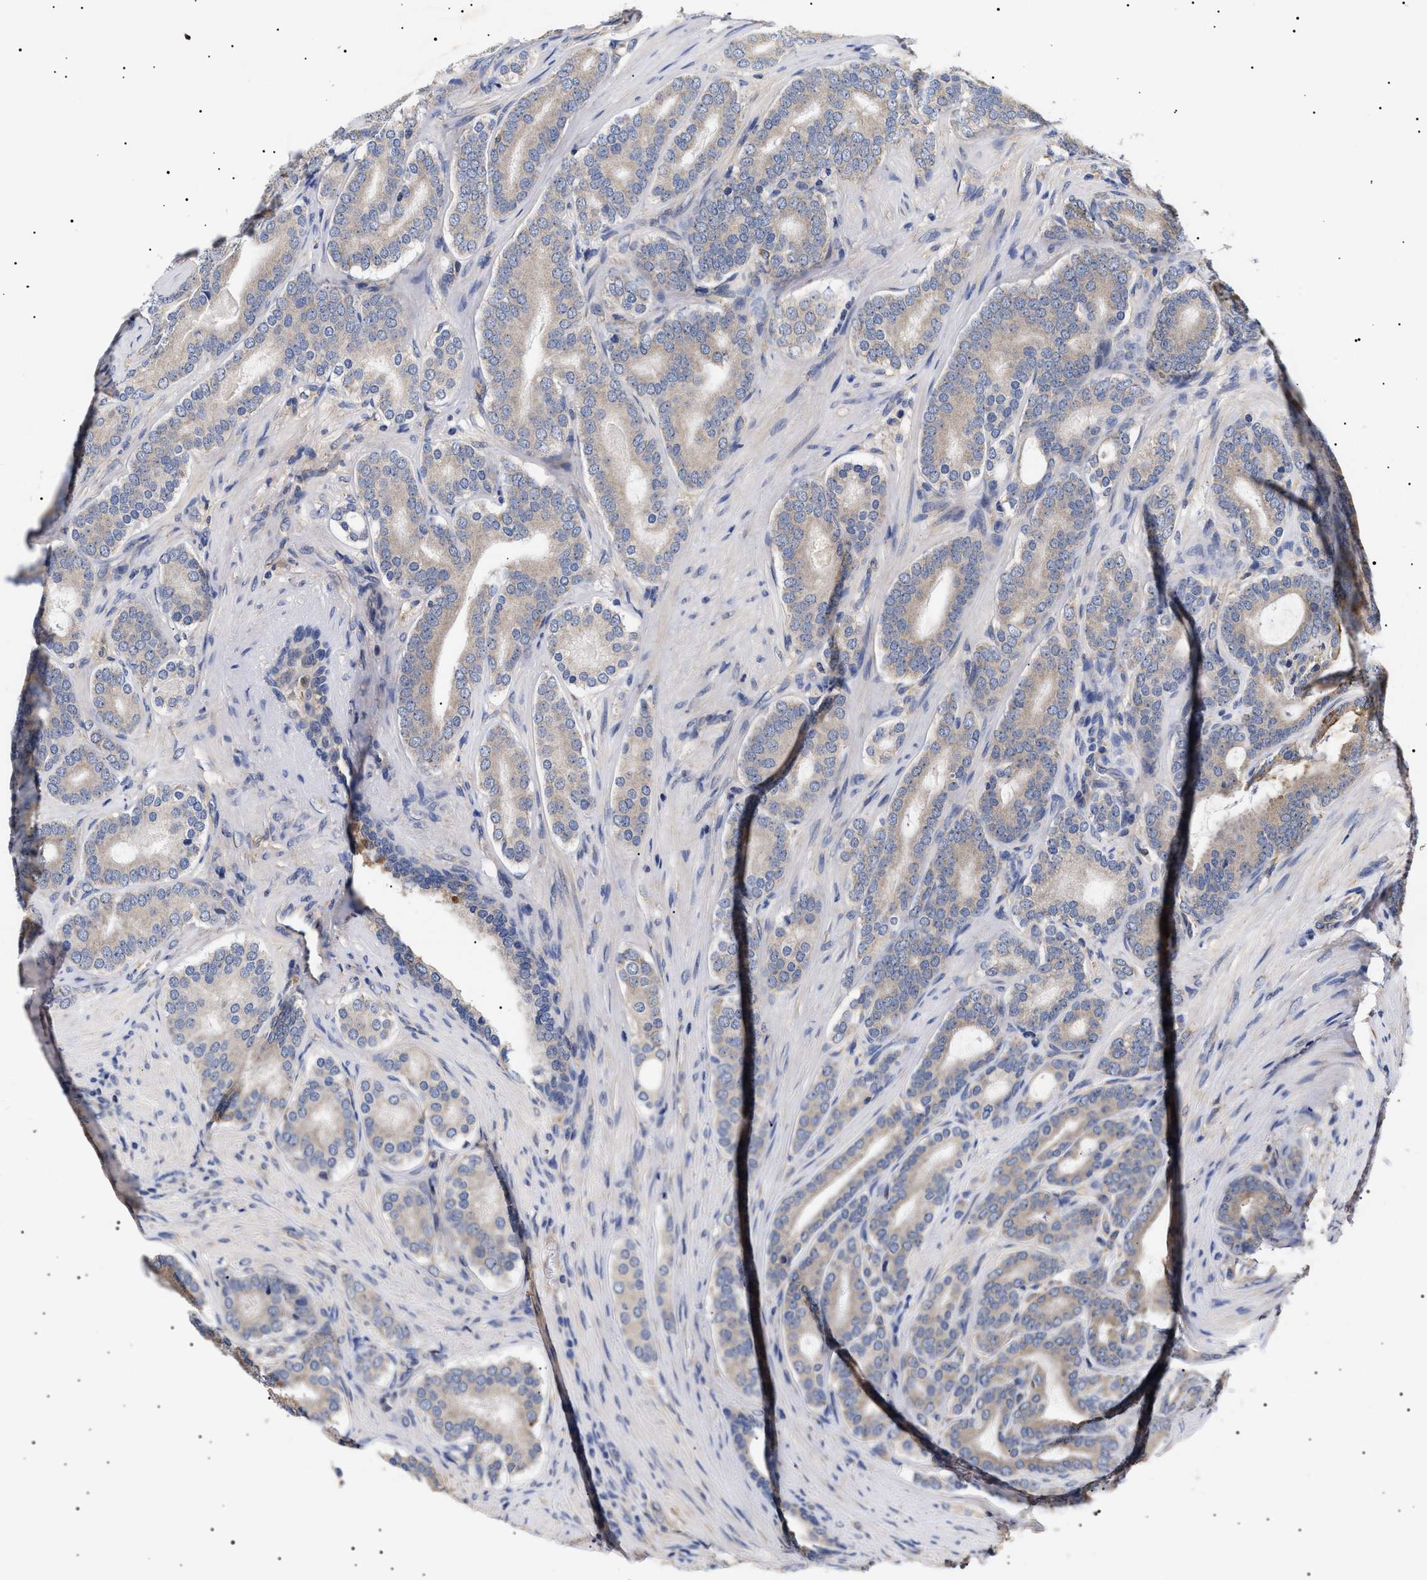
{"staining": {"intensity": "moderate", "quantity": "<25%", "location": "cytoplasmic/membranous"}, "tissue": "prostate cancer", "cell_type": "Tumor cells", "image_type": "cancer", "snomed": [{"axis": "morphology", "description": "Adenocarcinoma, High grade"}, {"axis": "topography", "description": "Prostate"}], "caption": "Tumor cells demonstrate low levels of moderate cytoplasmic/membranous staining in about <25% of cells in adenocarcinoma (high-grade) (prostate).", "gene": "KRBA1", "patient": {"sex": "male", "age": 60}}